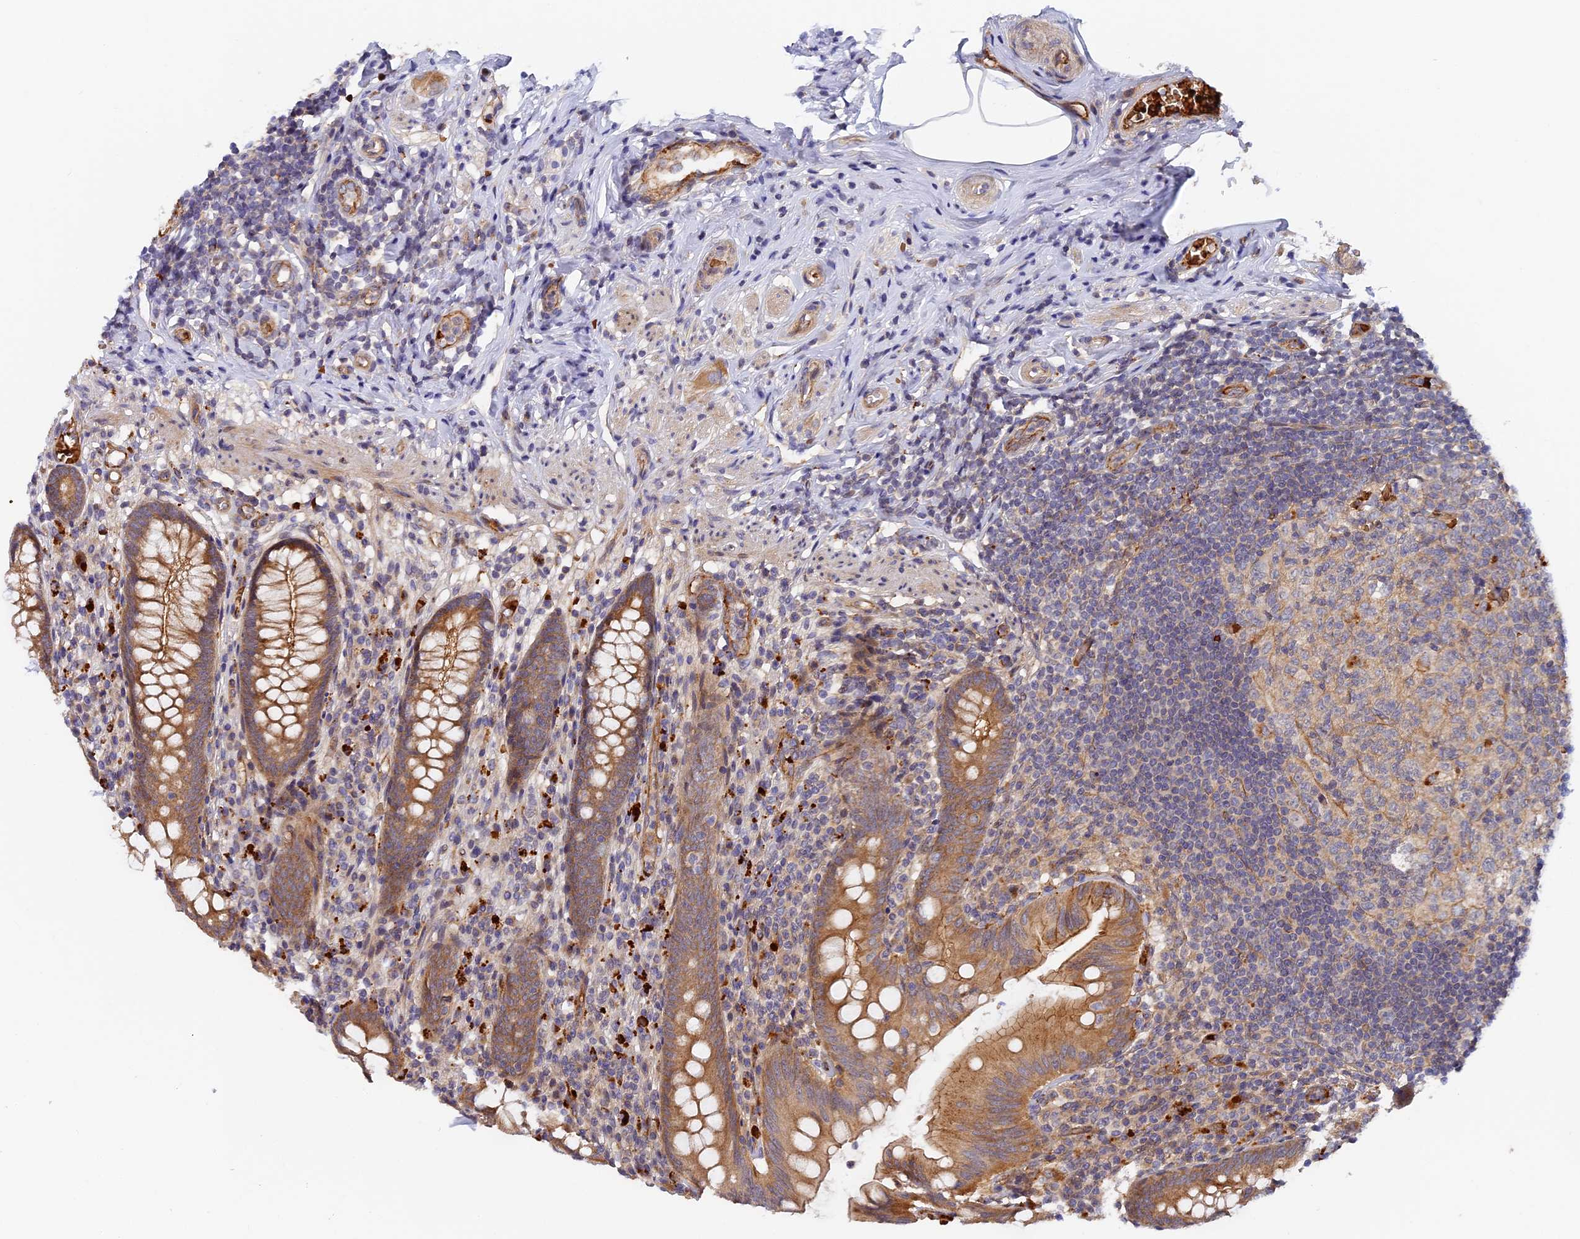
{"staining": {"intensity": "moderate", "quantity": ">75%", "location": "cytoplasmic/membranous"}, "tissue": "appendix", "cell_type": "Glandular cells", "image_type": "normal", "snomed": [{"axis": "morphology", "description": "Normal tissue, NOS"}, {"axis": "topography", "description": "Appendix"}], "caption": "Moderate cytoplasmic/membranous protein positivity is seen in about >75% of glandular cells in appendix.", "gene": "MISP3", "patient": {"sex": "male", "age": 55}}